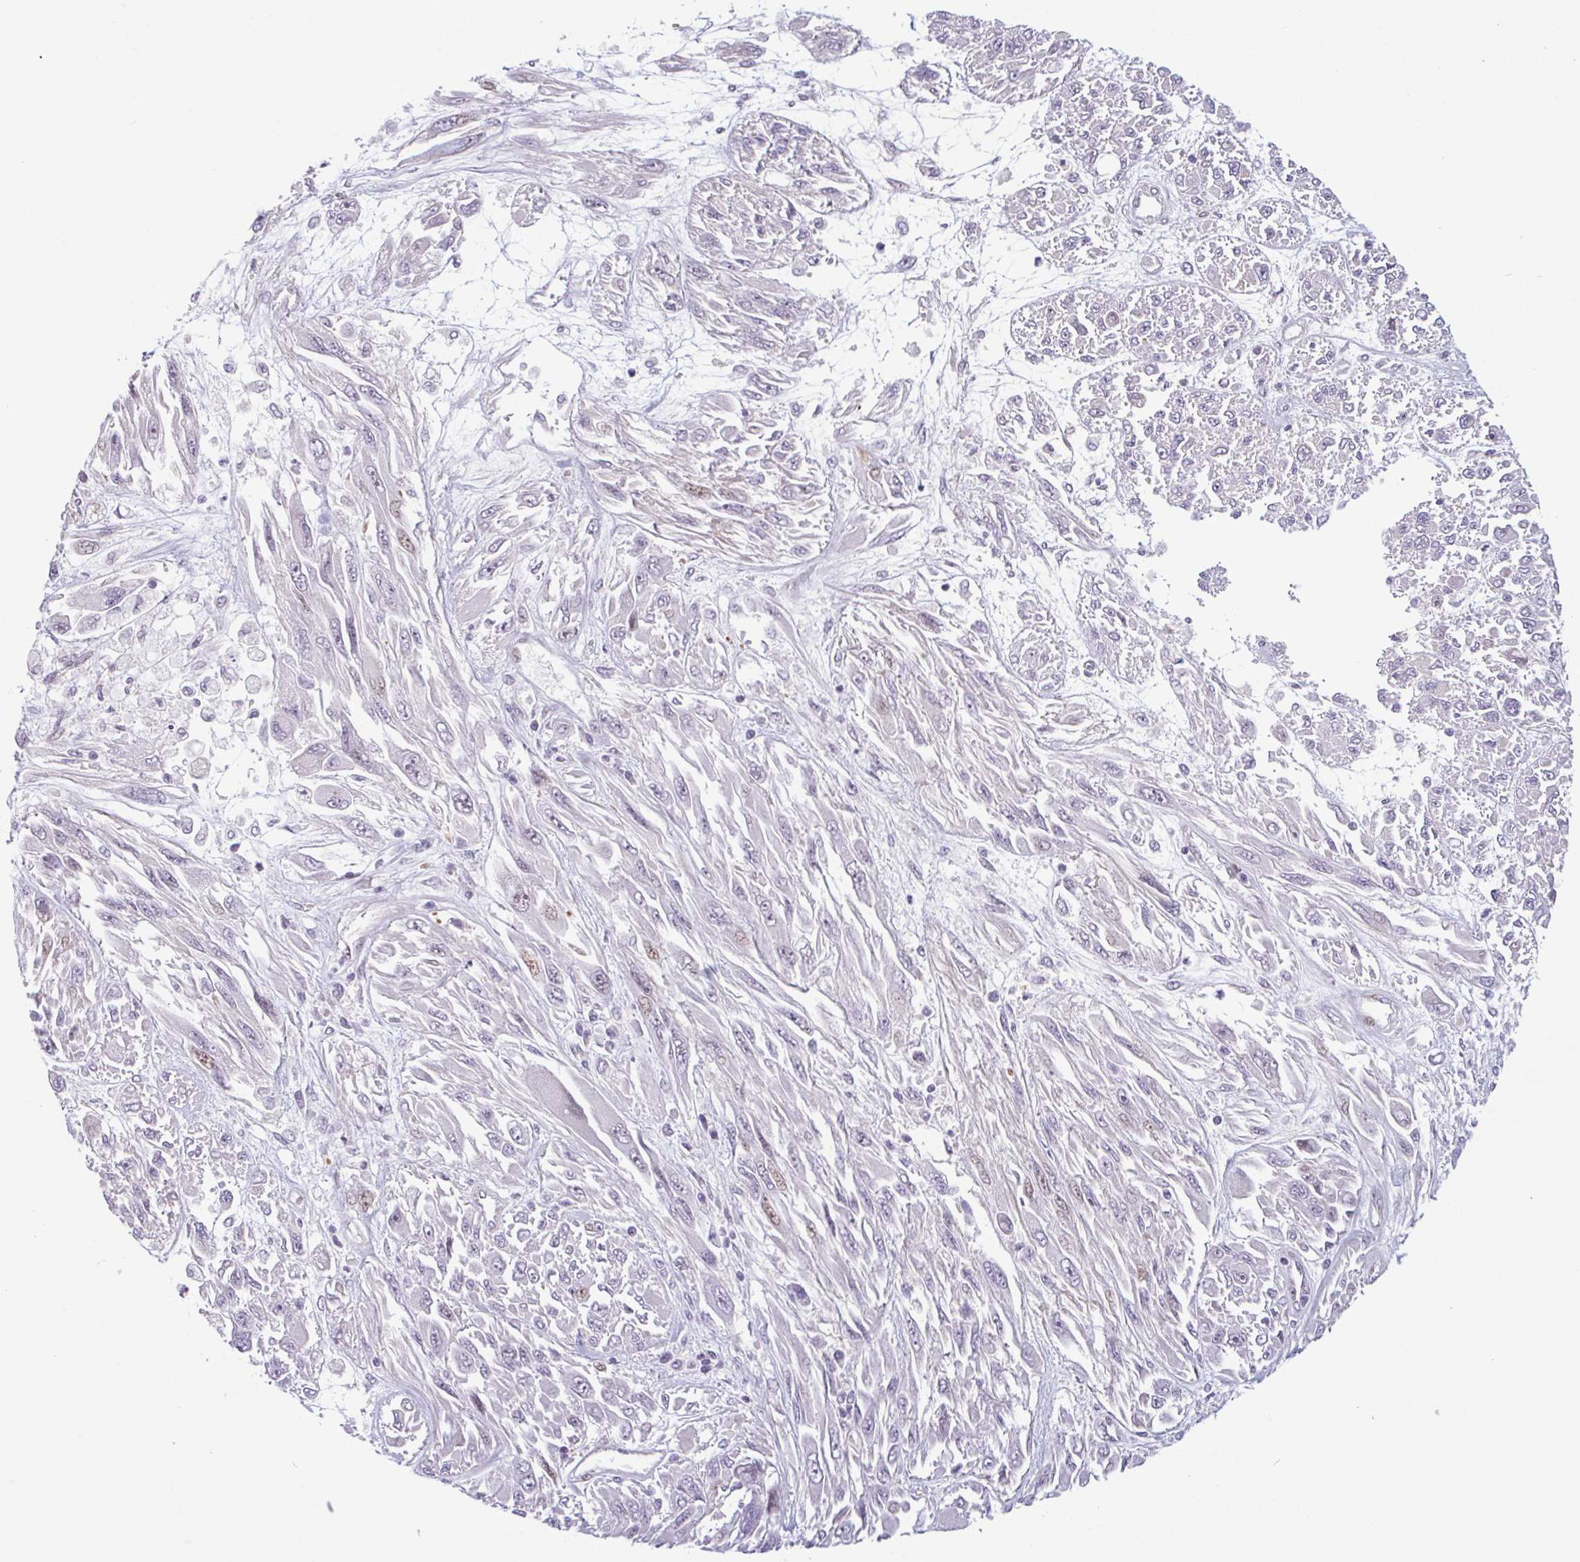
{"staining": {"intensity": "moderate", "quantity": "<25%", "location": "nuclear"}, "tissue": "melanoma", "cell_type": "Tumor cells", "image_type": "cancer", "snomed": [{"axis": "morphology", "description": "Malignant melanoma, NOS"}, {"axis": "topography", "description": "Skin"}], "caption": "Melanoma was stained to show a protein in brown. There is low levels of moderate nuclear staining in about <25% of tumor cells. The staining was performed using DAB (3,3'-diaminobenzidine) to visualize the protein expression in brown, while the nuclei were stained in blue with hematoxylin (Magnification: 20x).", "gene": "TMEM119", "patient": {"sex": "female", "age": 91}}